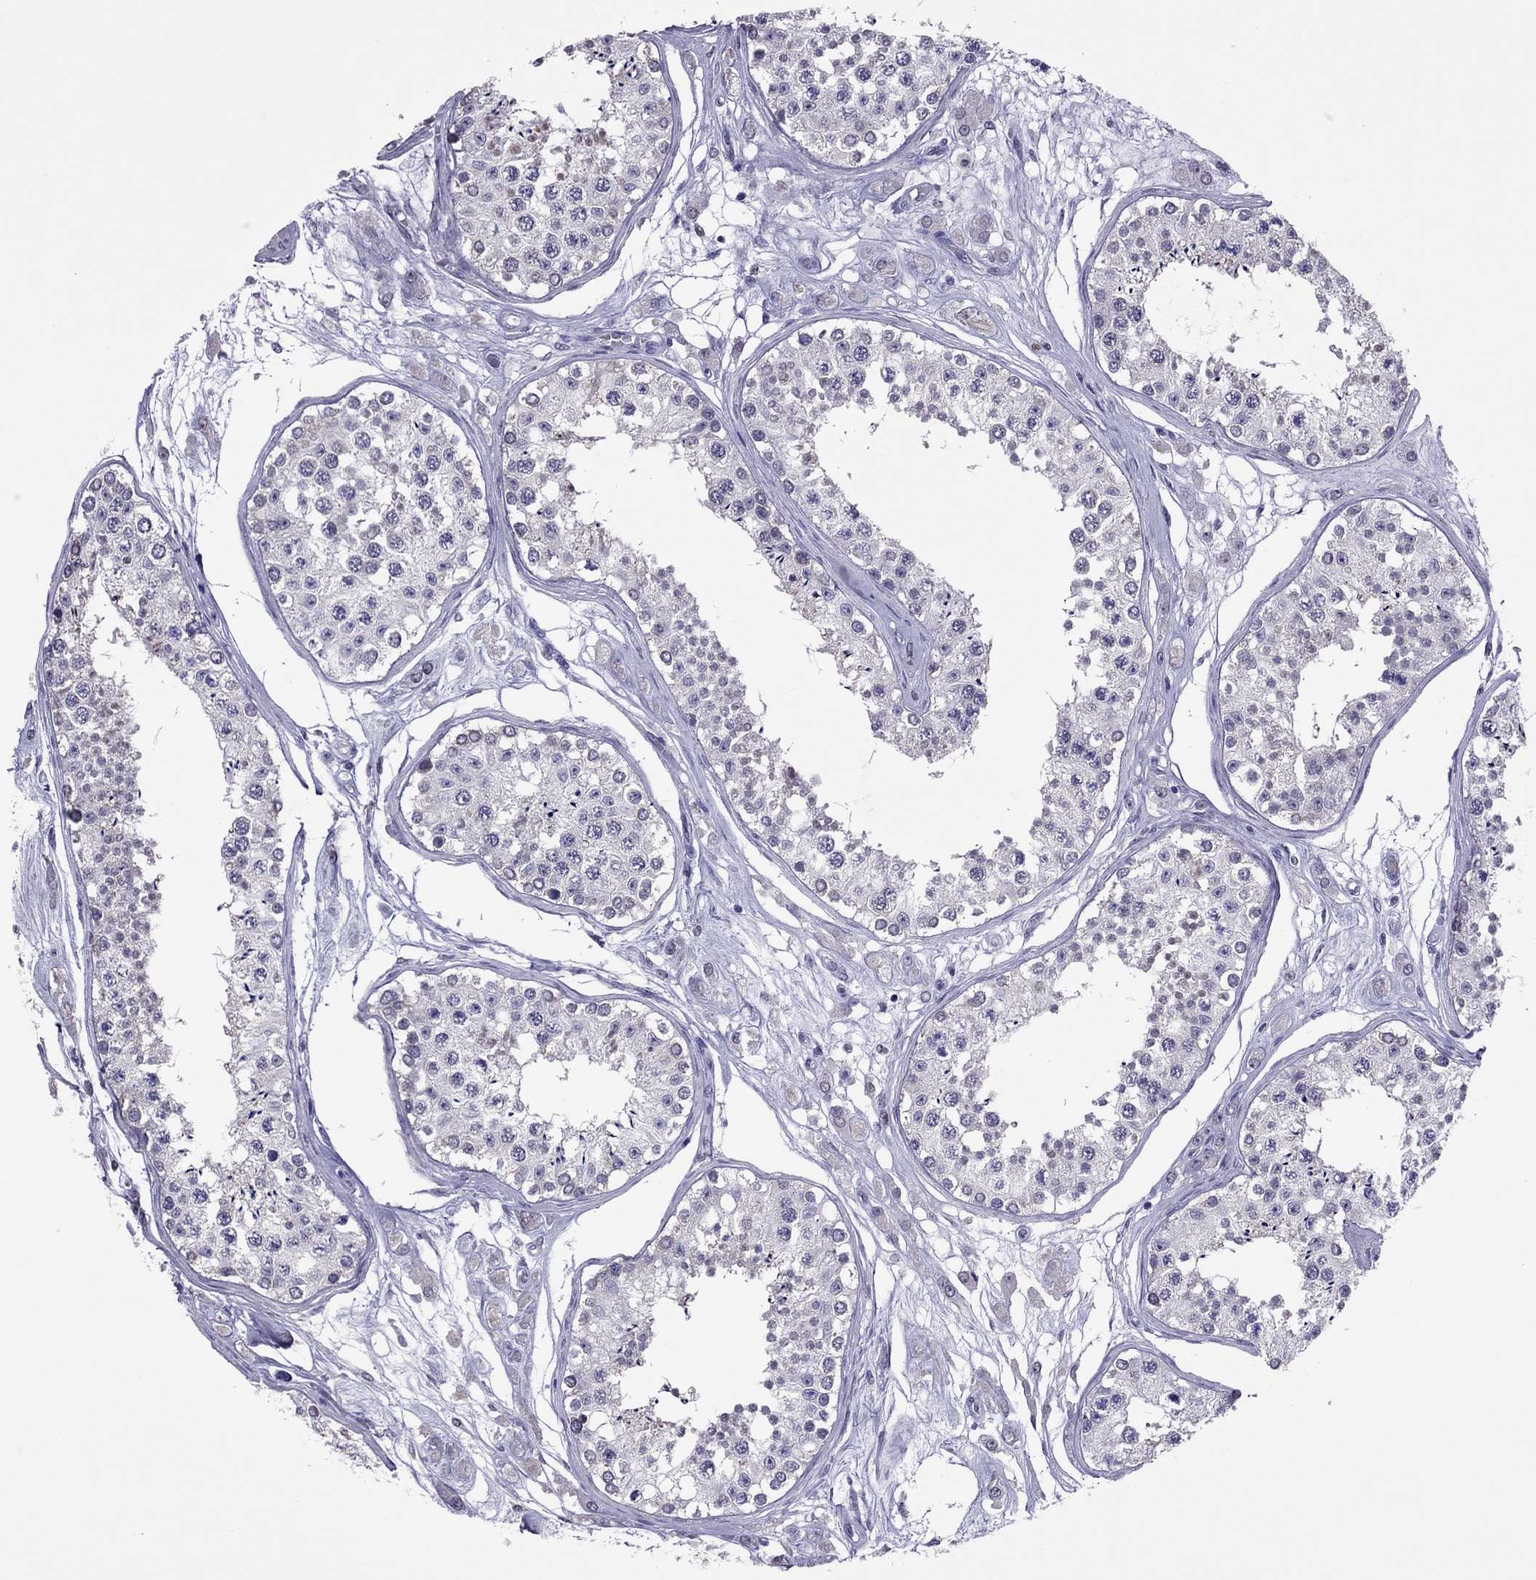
{"staining": {"intensity": "weak", "quantity": "<25%", "location": "cytoplasmic/membranous"}, "tissue": "testis", "cell_type": "Cells in seminiferous ducts", "image_type": "normal", "snomed": [{"axis": "morphology", "description": "Normal tissue, NOS"}, {"axis": "topography", "description": "Testis"}], "caption": "The image displays no significant staining in cells in seminiferous ducts of testis. (Stains: DAB immunohistochemistry (IHC) with hematoxylin counter stain, Microscopy: brightfield microscopy at high magnification).", "gene": "SPINT3", "patient": {"sex": "male", "age": 25}}